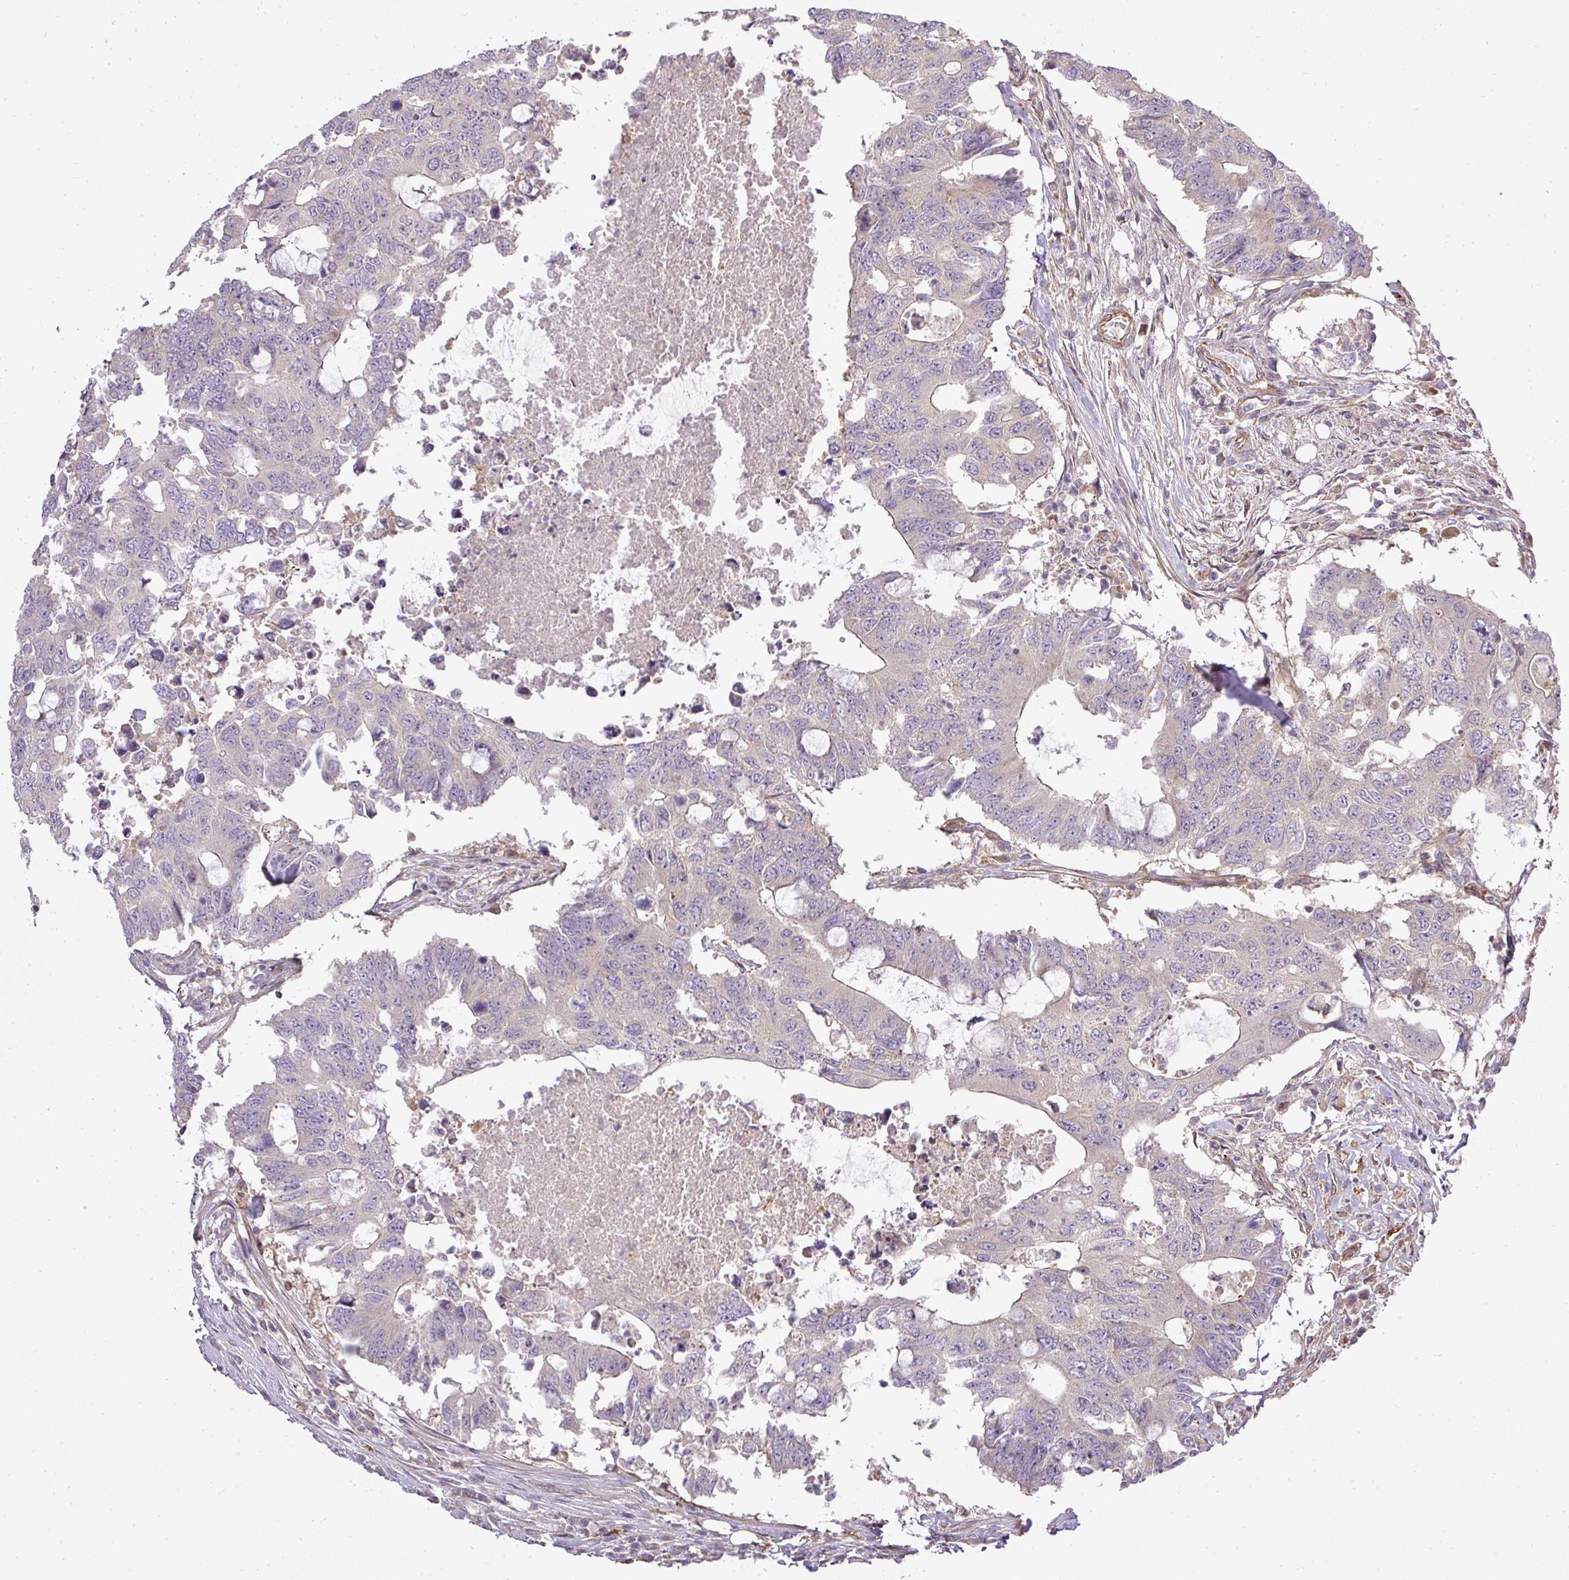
{"staining": {"intensity": "negative", "quantity": "none", "location": "none"}, "tissue": "colorectal cancer", "cell_type": "Tumor cells", "image_type": "cancer", "snomed": [{"axis": "morphology", "description": "Adenocarcinoma, NOS"}, {"axis": "topography", "description": "Colon"}], "caption": "IHC photomicrograph of neoplastic tissue: human colorectal cancer stained with DAB (3,3'-diaminobenzidine) displays no significant protein staining in tumor cells. (Stains: DAB immunohistochemistry (IHC) with hematoxylin counter stain, Microscopy: brightfield microscopy at high magnification).", "gene": "PDRG1", "patient": {"sex": "male", "age": 71}}